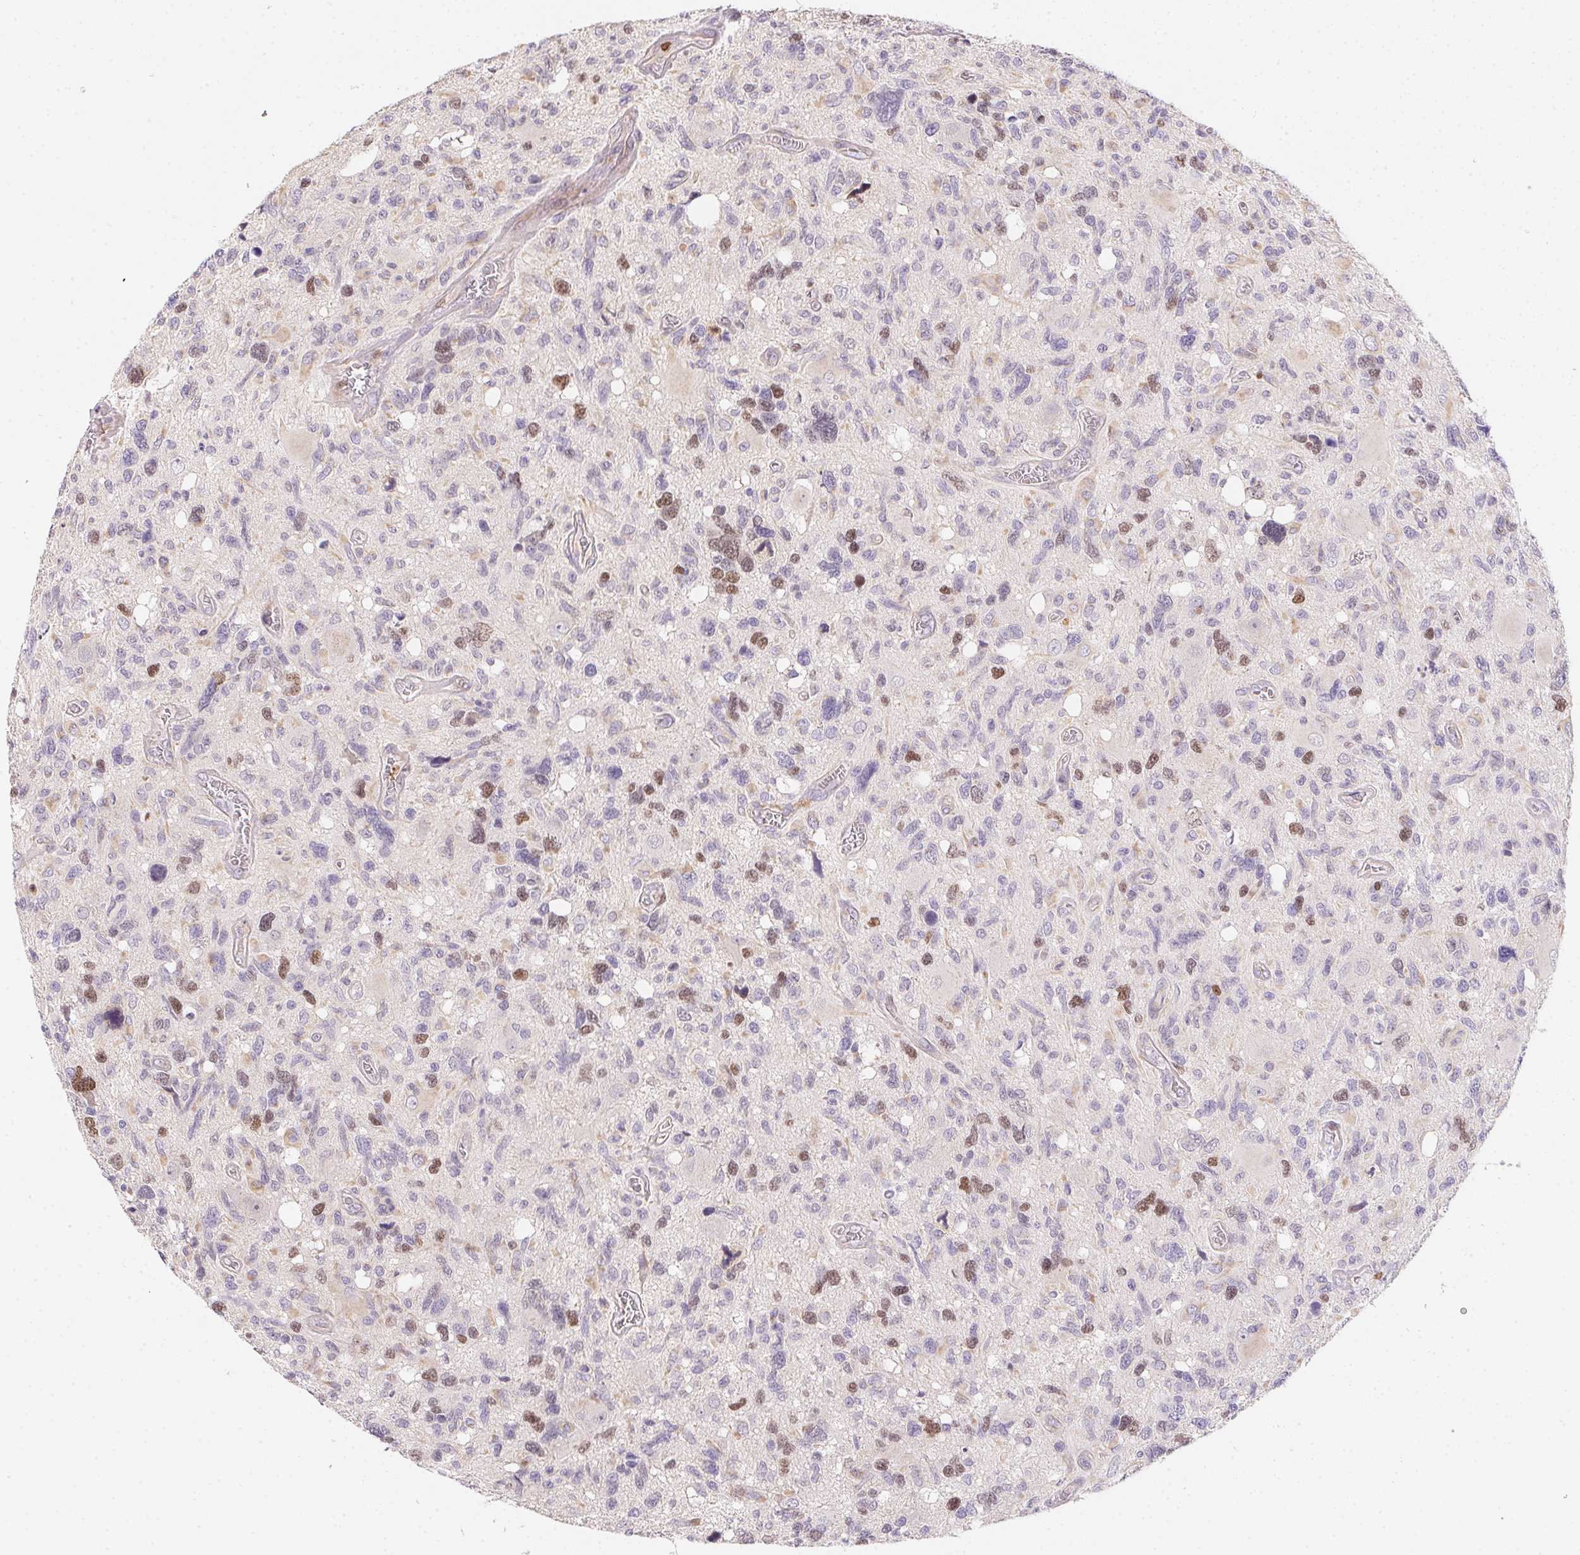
{"staining": {"intensity": "moderate", "quantity": "<25%", "location": "nuclear"}, "tissue": "glioma", "cell_type": "Tumor cells", "image_type": "cancer", "snomed": [{"axis": "morphology", "description": "Glioma, malignant, High grade"}, {"axis": "topography", "description": "Brain"}], "caption": "Immunohistochemical staining of human malignant glioma (high-grade) reveals low levels of moderate nuclear positivity in approximately <25% of tumor cells. (IHC, brightfield microscopy, high magnification).", "gene": "HELLS", "patient": {"sex": "male", "age": 49}}